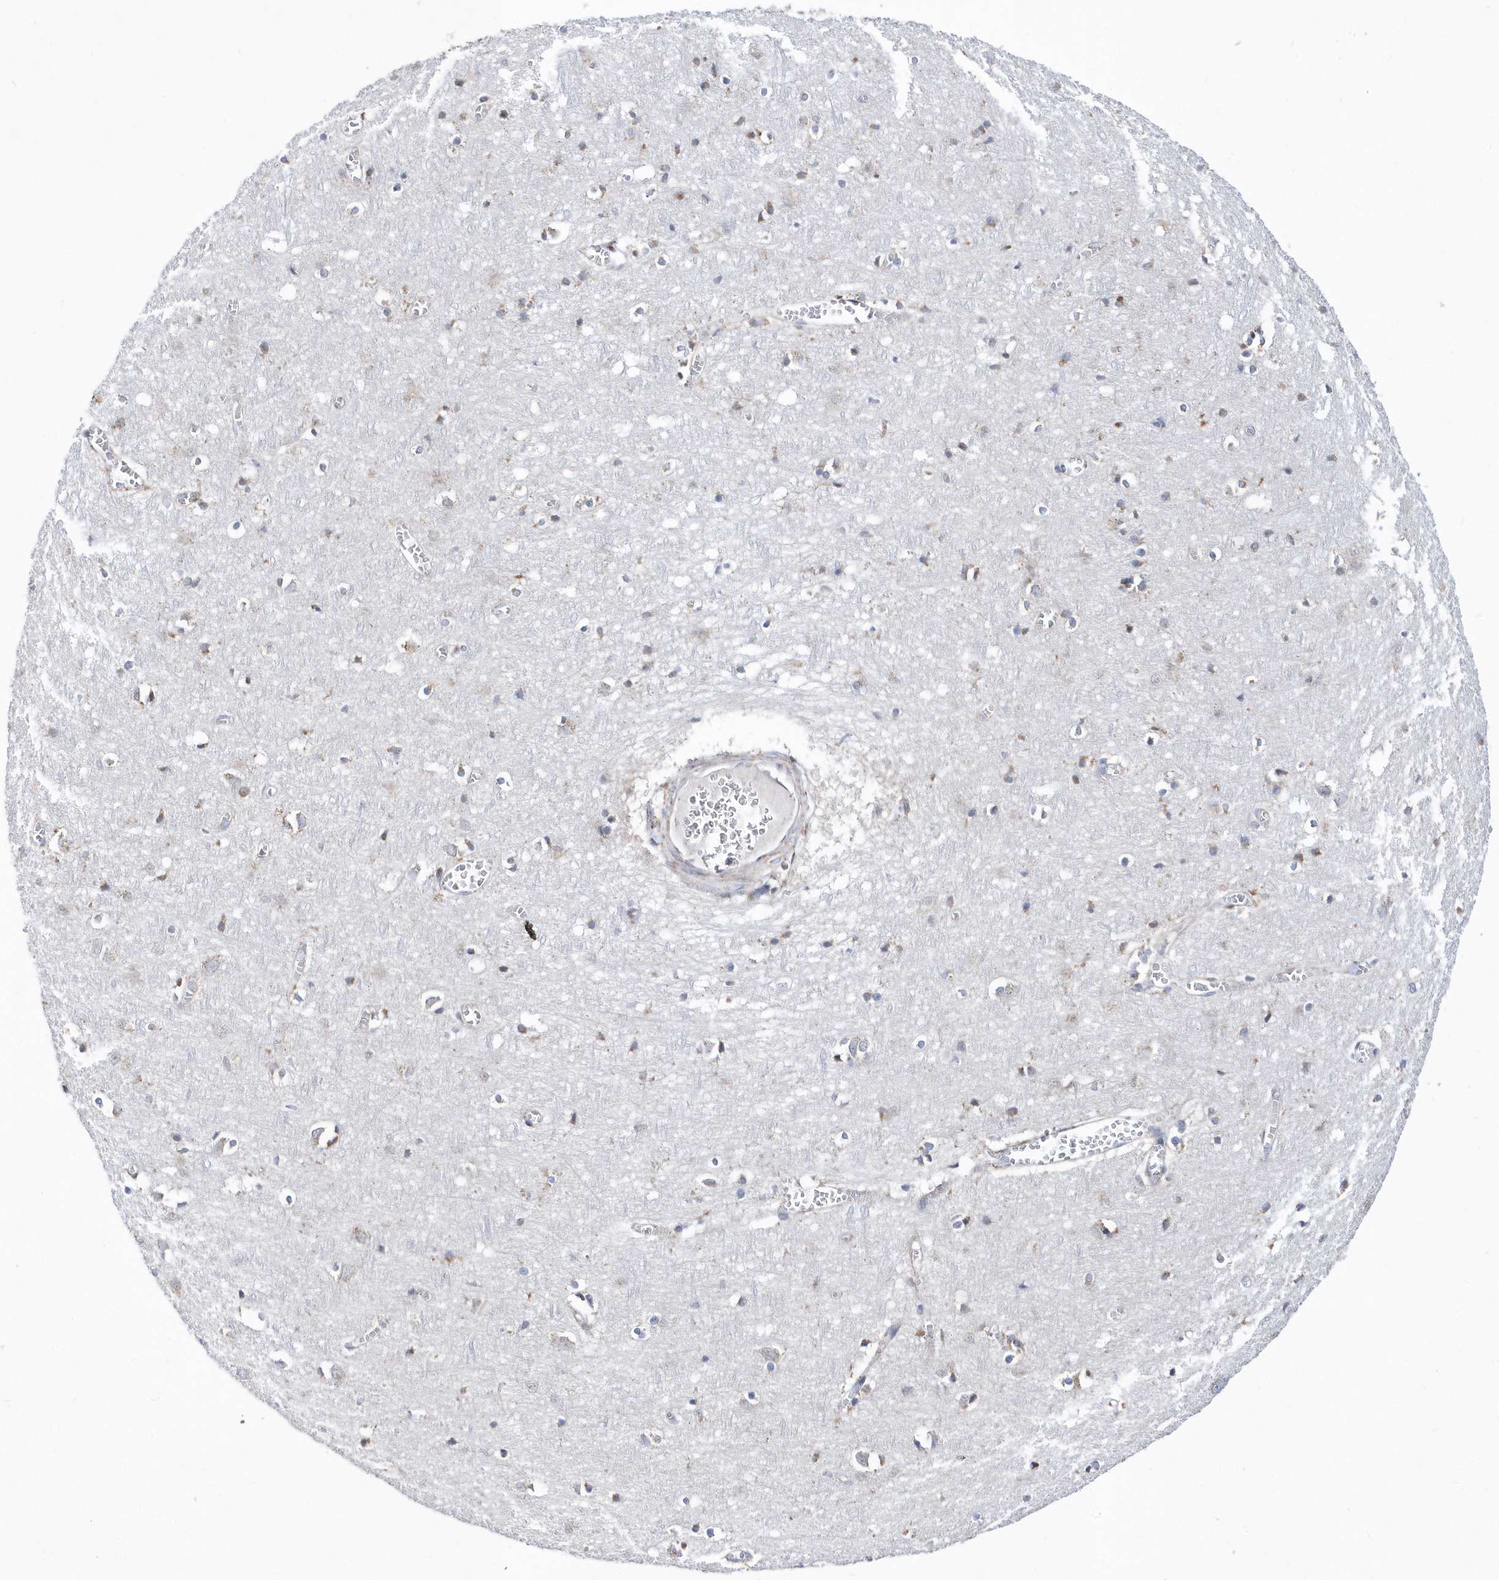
{"staining": {"intensity": "negative", "quantity": "none", "location": "none"}, "tissue": "cerebral cortex", "cell_type": "Endothelial cells", "image_type": "normal", "snomed": [{"axis": "morphology", "description": "Normal tissue, NOS"}, {"axis": "topography", "description": "Cerebral cortex"}], "caption": "A photomicrograph of human cerebral cortex is negative for staining in endothelial cells. (Brightfield microscopy of DAB immunohistochemistry at high magnification).", "gene": "SPATA5", "patient": {"sex": "female", "age": 64}}